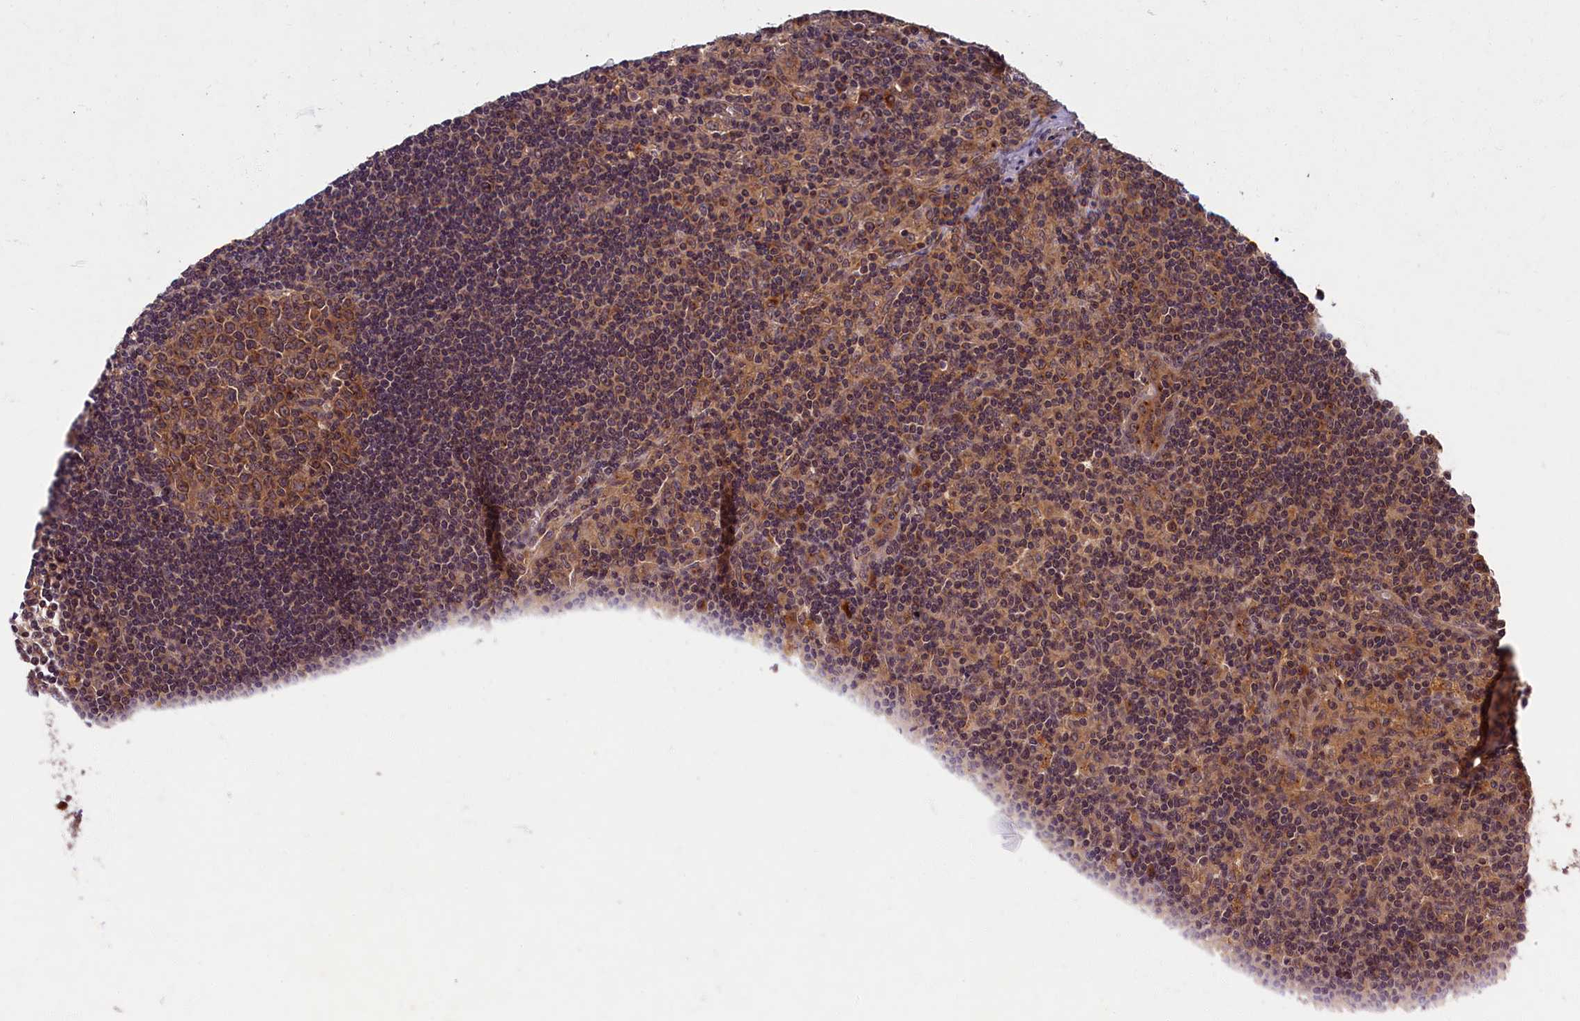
{"staining": {"intensity": "moderate", "quantity": ">75%", "location": "cytoplasmic/membranous"}, "tissue": "lymph node", "cell_type": "Germinal center cells", "image_type": "normal", "snomed": [{"axis": "morphology", "description": "Normal tissue, NOS"}, {"axis": "topography", "description": "Lymph node"}], "caption": "Lymph node stained with DAB (3,3'-diaminobenzidine) immunohistochemistry reveals medium levels of moderate cytoplasmic/membranous staining in approximately >75% of germinal center cells. (Brightfield microscopy of DAB IHC at high magnification).", "gene": "BICD1", "patient": {"sex": "male", "age": 58}}